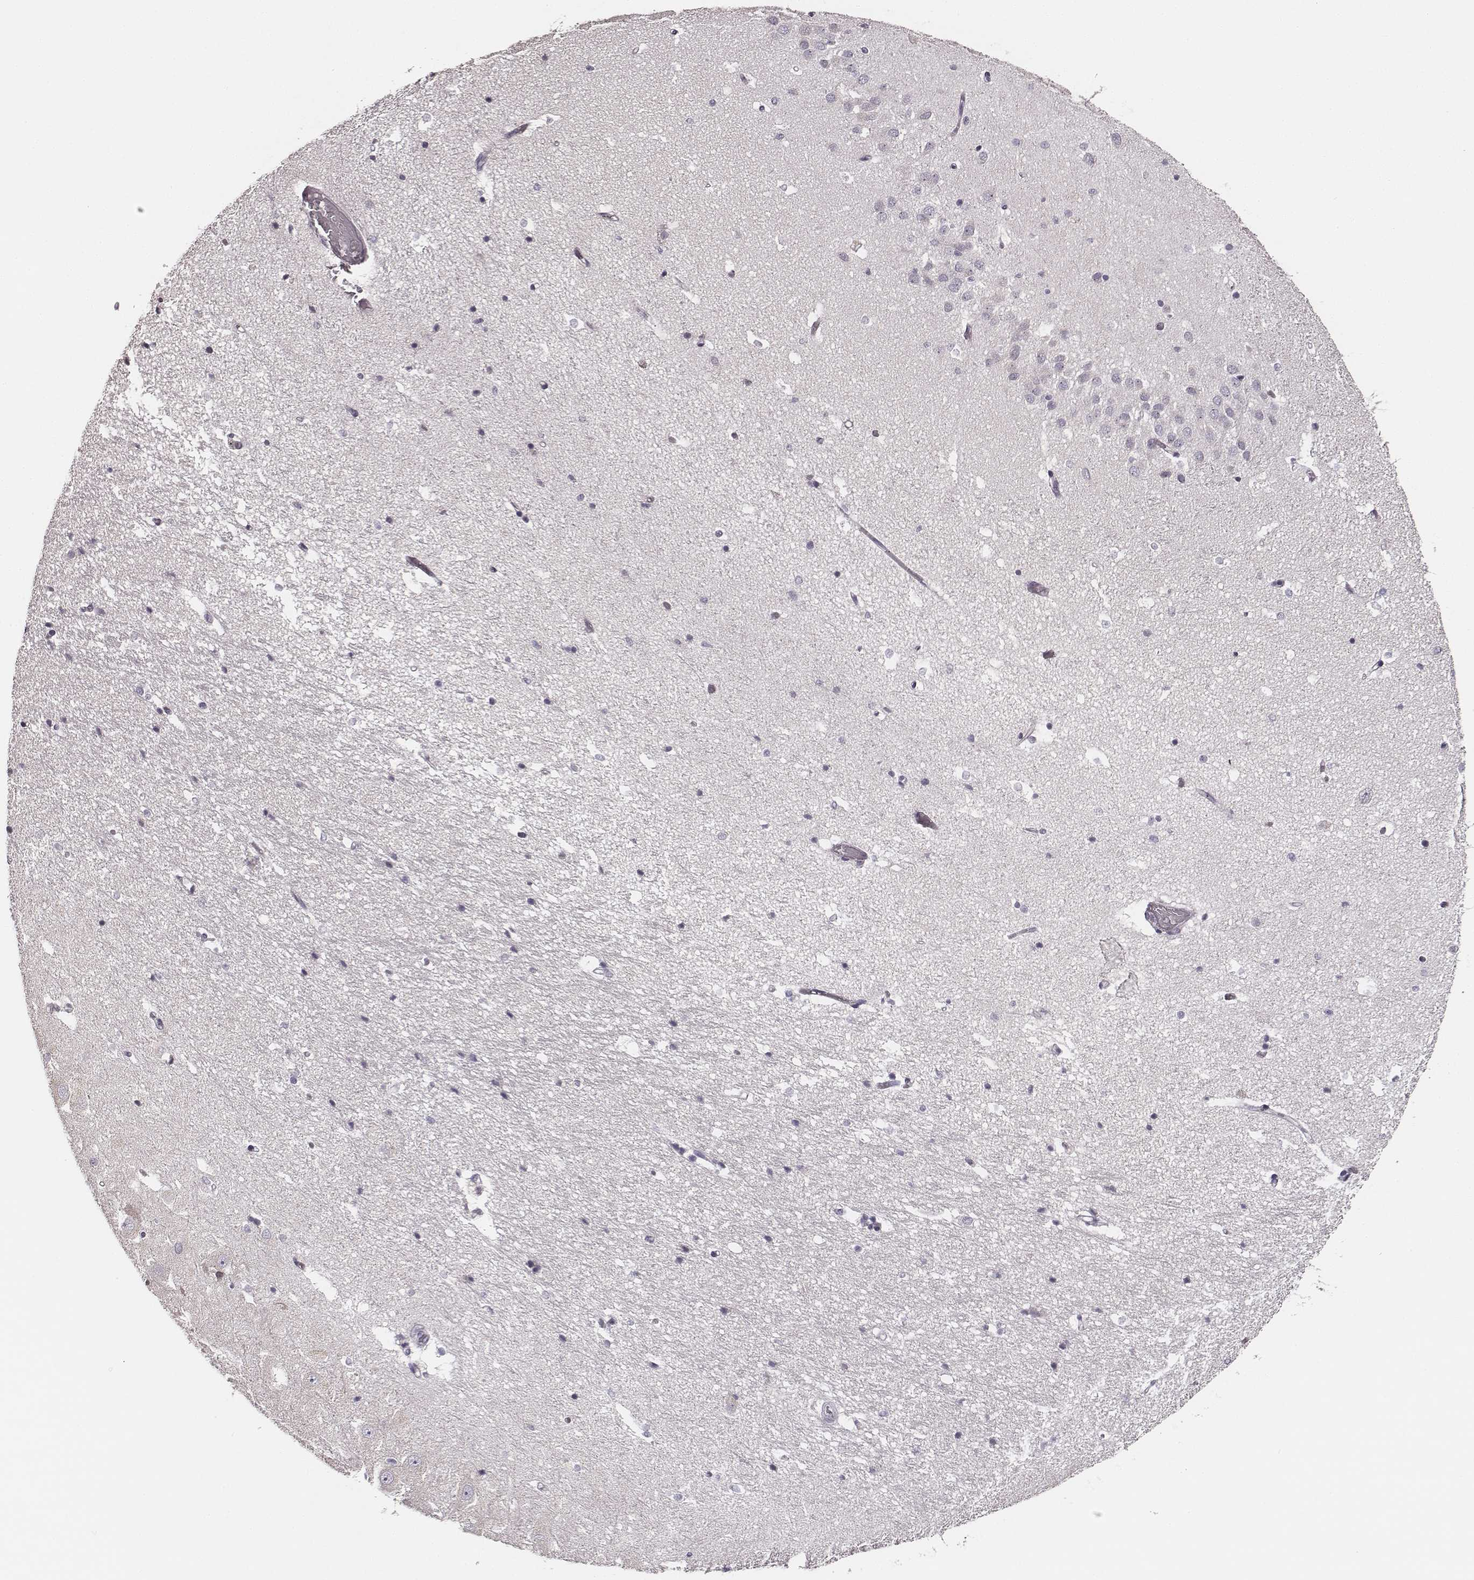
{"staining": {"intensity": "negative", "quantity": "none", "location": "none"}, "tissue": "hippocampus", "cell_type": "Glial cells", "image_type": "normal", "snomed": [{"axis": "morphology", "description": "Normal tissue, NOS"}, {"axis": "topography", "description": "Hippocampus"}], "caption": "Immunohistochemistry (IHC) histopathology image of benign hippocampus: hippocampus stained with DAB (3,3'-diaminobenzidine) demonstrates no significant protein staining in glial cells.", "gene": "UBL4B", "patient": {"sex": "male", "age": 44}}